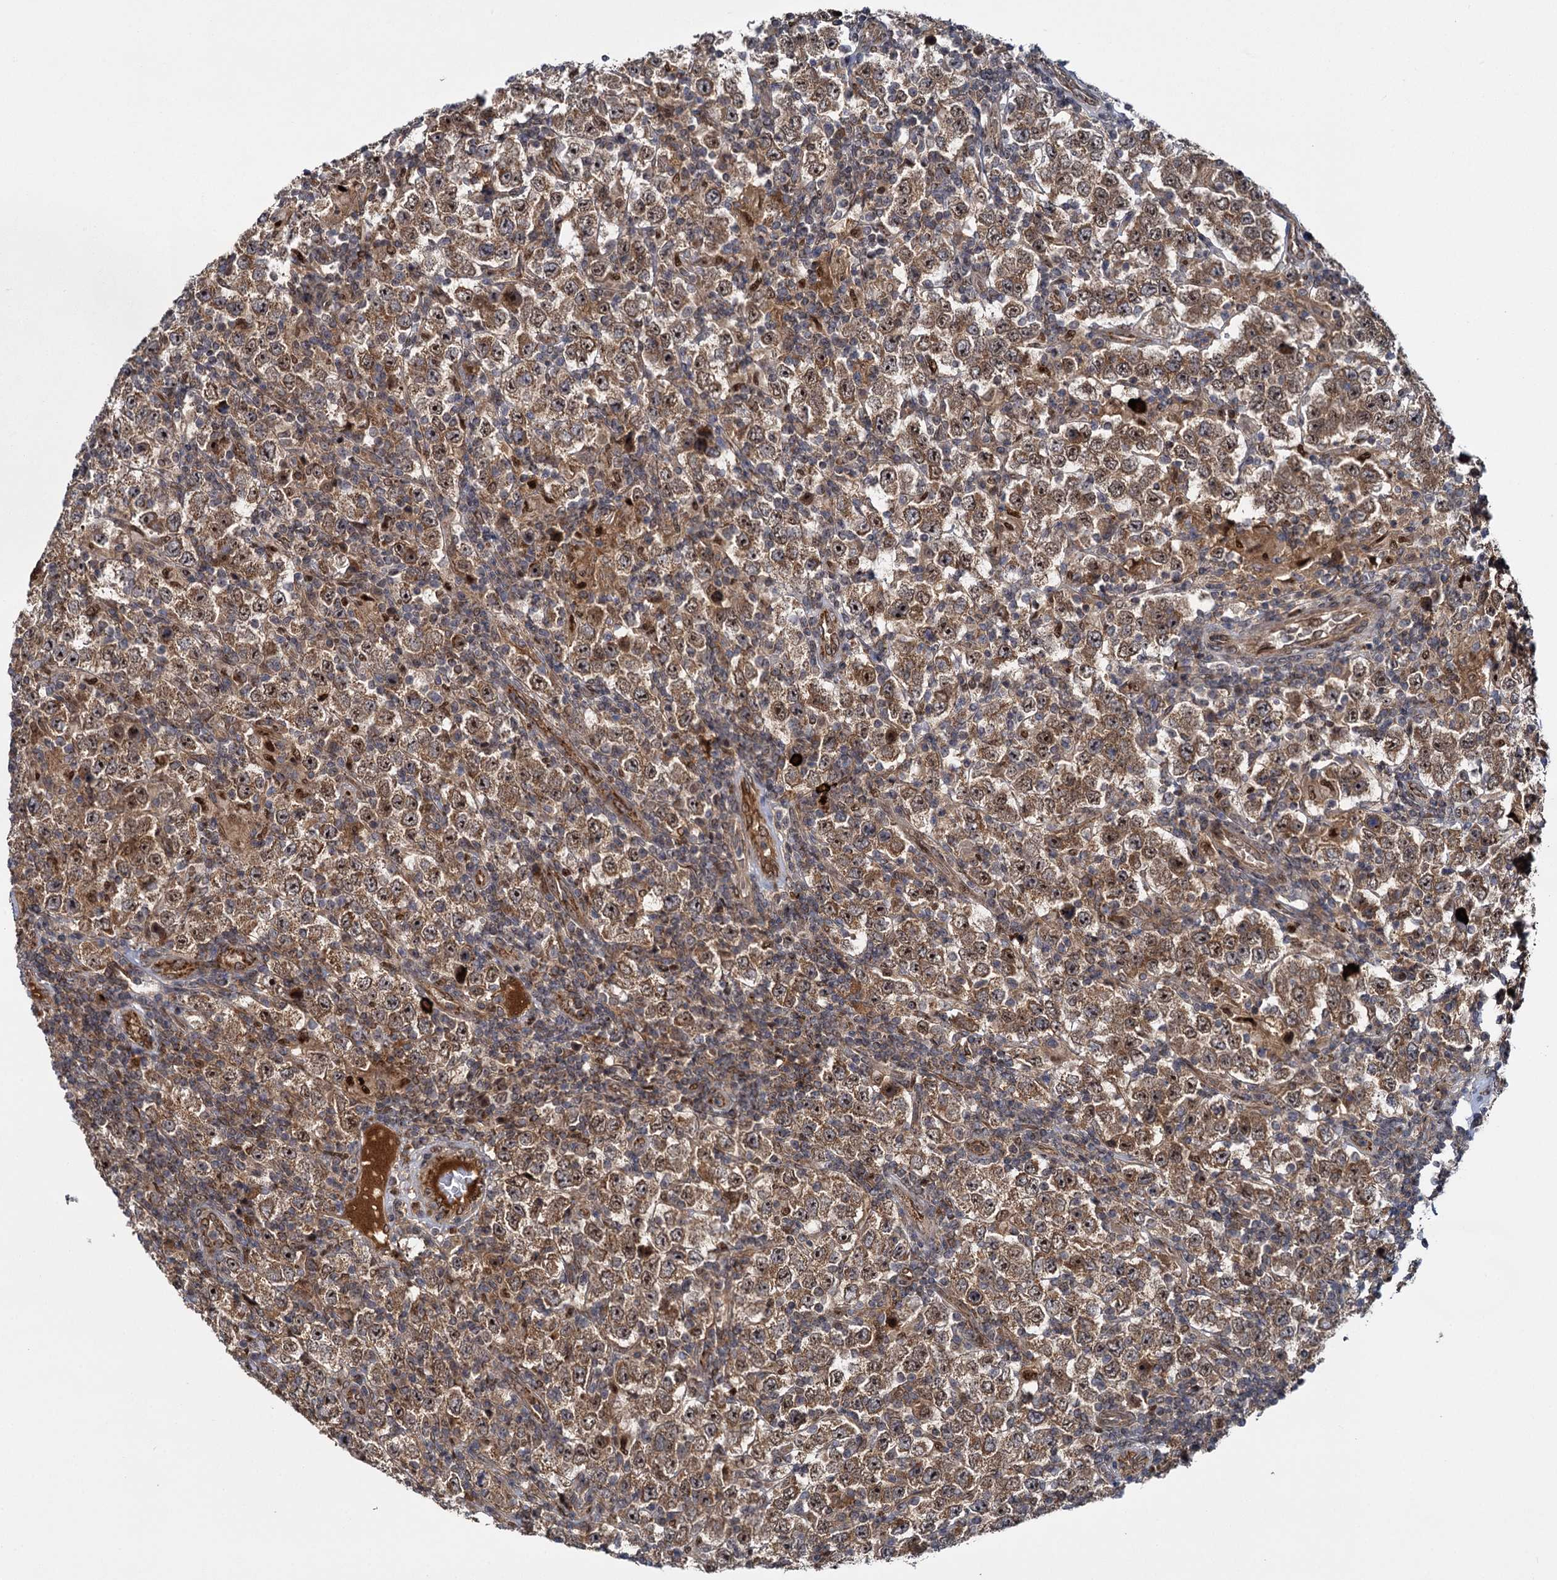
{"staining": {"intensity": "moderate", "quantity": ">75%", "location": "cytoplasmic/membranous,nuclear"}, "tissue": "testis cancer", "cell_type": "Tumor cells", "image_type": "cancer", "snomed": [{"axis": "morphology", "description": "Normal tissue, NOS"}, {"axis": "morphology", "description": "Urothelial carcinoma, High grade"}, {"axis": "morphology", "description": "Seminoma, NOS"}, {"axis": "morphology", "description": "Carcinoma, Embryonal, NOS"}, {"axis": "topography", "description": "Urinary bladder"}, {"axis": "topography", "description": "Testis"}], "caption": "Protein staining of testis high-grade urothelial carcinoma tissue exhibits moderate cytoplasmic/membranous and nuclear expression in about >75% of tumor cells.", "gene": "GAL3ST4", "patient": {"sex": "male", "age": 41}}